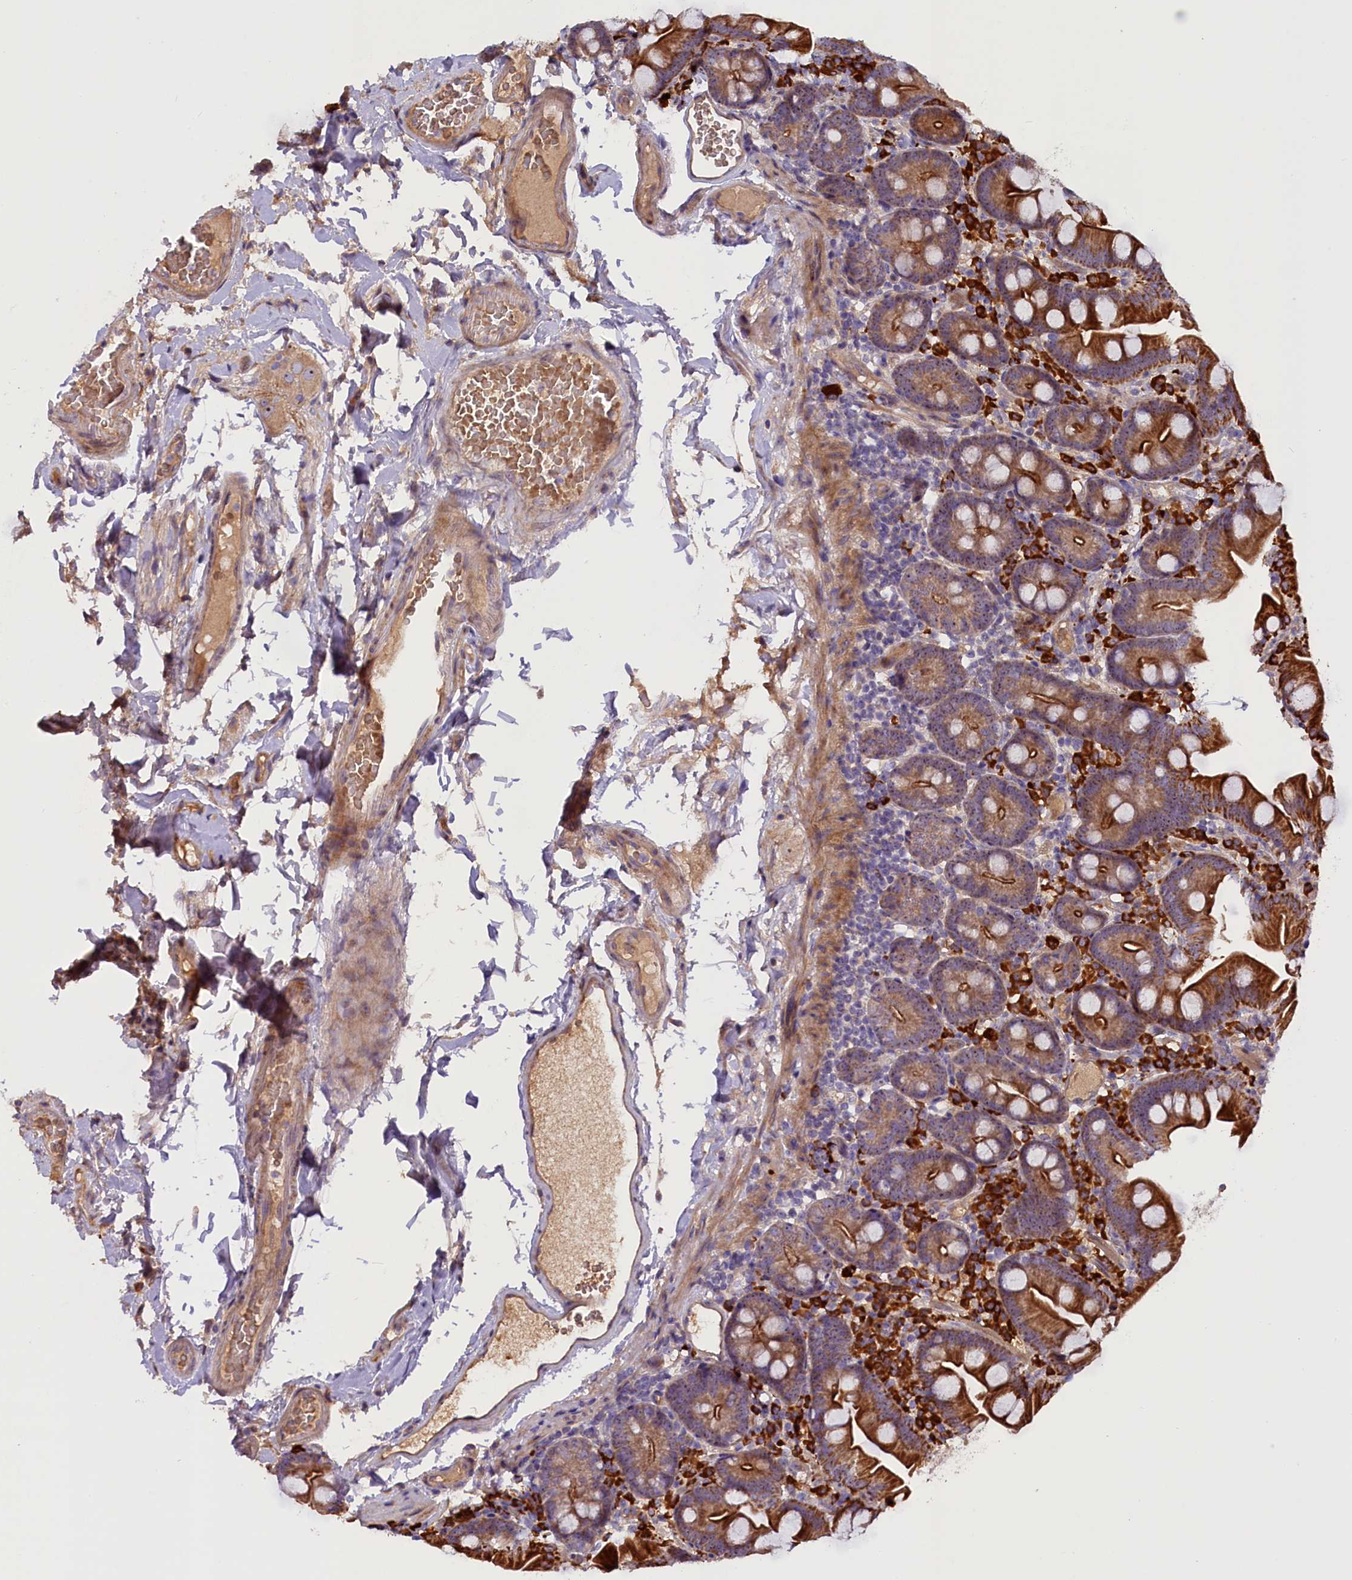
{"staining": {"intensity": "strong", "quantity": ">75%", "location": "cytoplasmic/membranous"}, "tissue": "small intestine", "cell_type": "Glandular cells", "image_type": "normal", "snomed": [{"axis": "morphology", "description": "Normal tissue, NOS"}, {"axis": "topography", "description": "Small intestine"}], "caption": "The immunohistochemical stain highlights strong cytoplasmic/membranous staining in glandular cells of normal small intestine. (DAB IHC, brown staining for protein, blue staining for nuclei).", "gene": "FRY", "patient": {"sex": "female", "age": 68}}